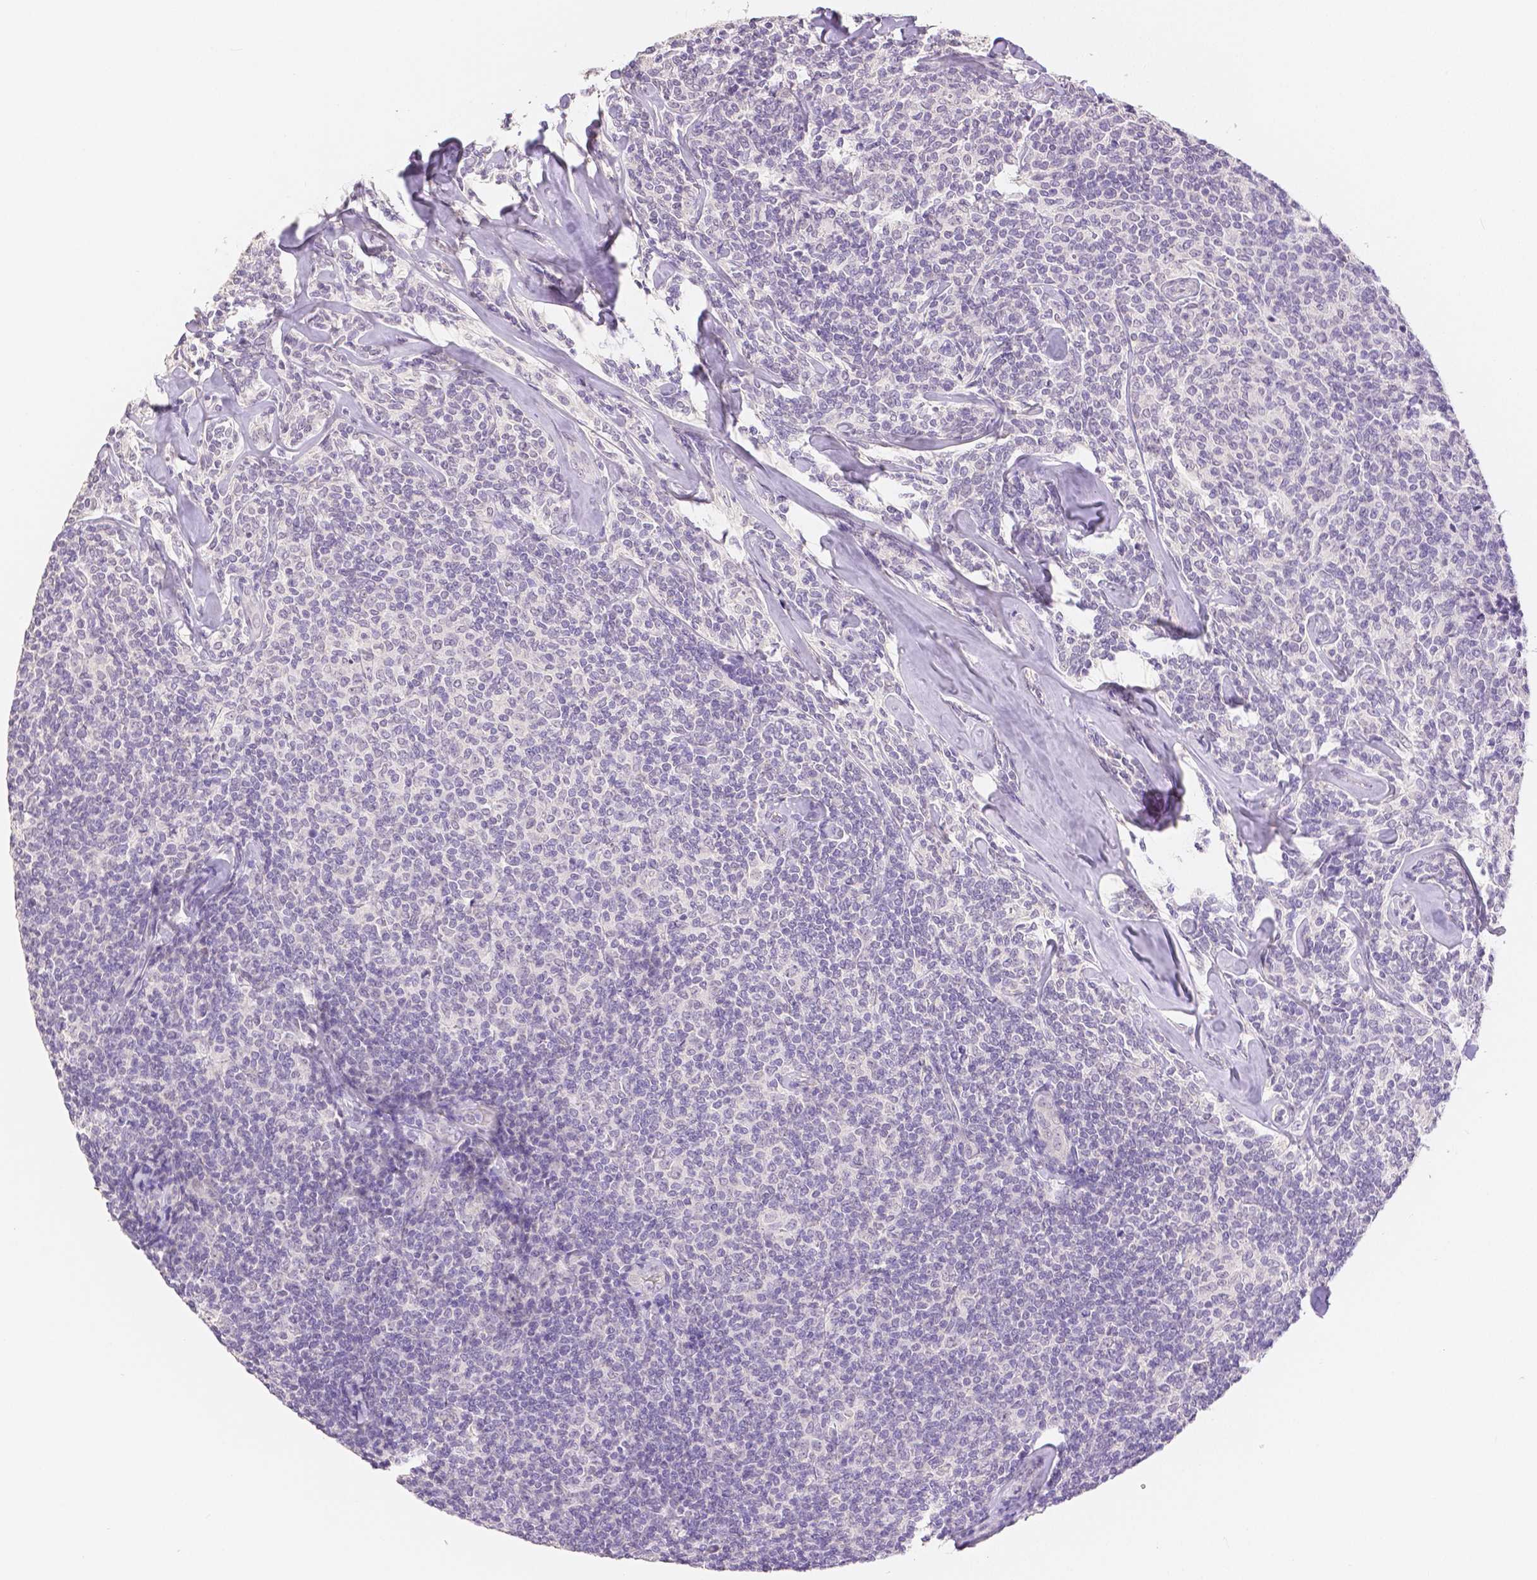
{"staining": {"intensity": "negative", "quantity": "none", "location": "none"}, "tissue": "lymphoma", "cell_type": "Tumor cells", "image_type": "cancer", "snomed": [{"axis": "morphology", "description": "Malignant lymphoma, non-Hodgkin's type, Low grade"}, {"axis": "topography", "description": "Lymph node"}], "caption": "DAB immunohistochemical staining of lymphoma demonstrates no significant positivity in tumor cells.", "gene": "OCLN", "patient": {"sex": "female", "age": 56}}